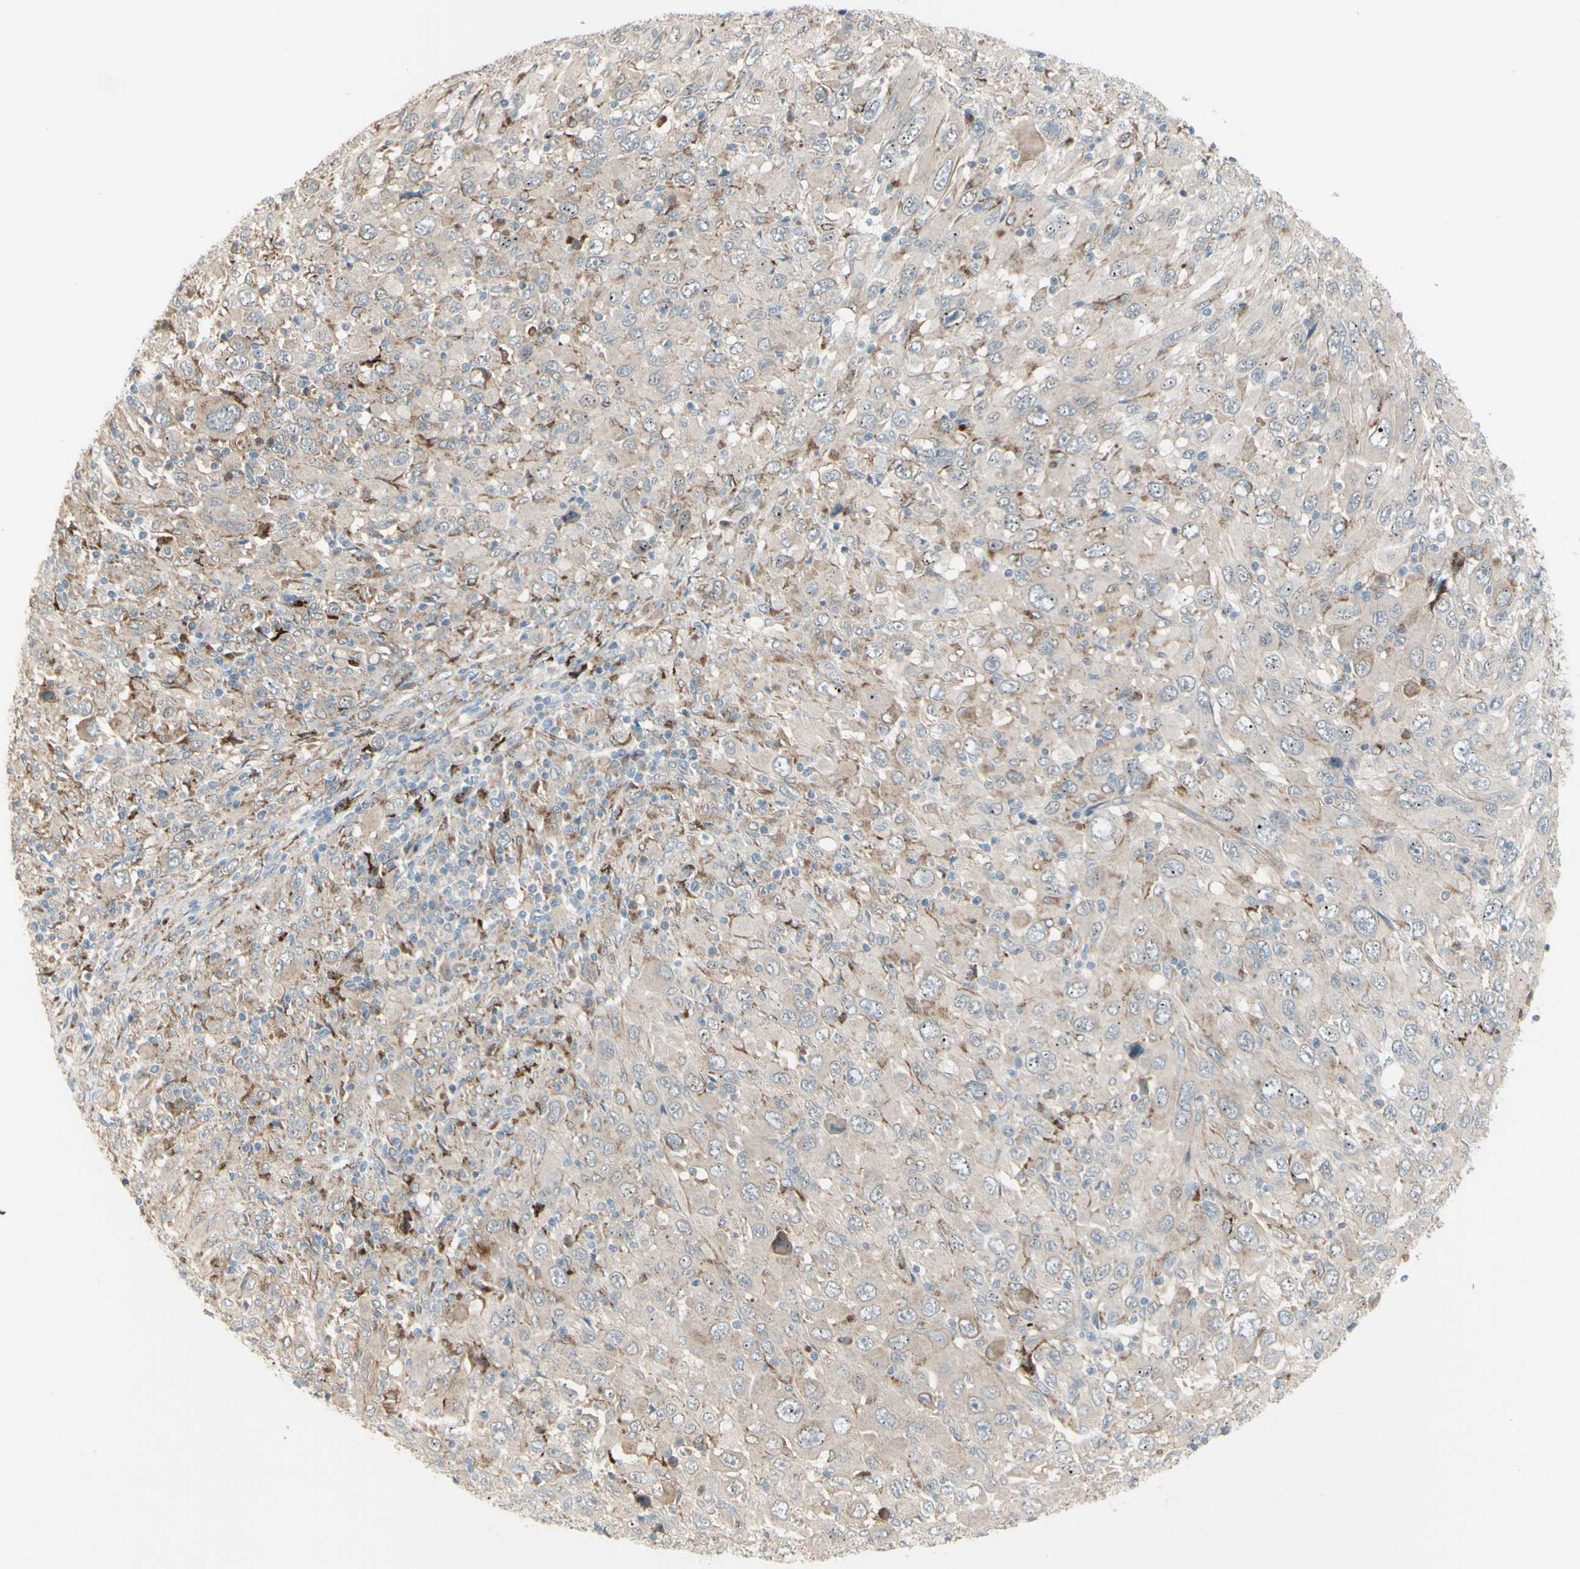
{"staining": {"intensity": "weak", "quantity": "25%-75%", "location": "cytoplasmic/membranous"}, "tissue": "melanoma", "cell_type": "Tumor cells", "image_type": "cancer", "snomed": [{"axis": "morphology", "description": "Malignant melanoma, Metastatic site"}, {"axis": "topography", "description": "Skin"}], "caption": "Immunohistochemistry (IHC) photomicrograph of melanoma stained for a protein (brown), which reveals low levels of weak cytoplasmic/membranous positivity in approximately 25%-75% of tumor cells.", "gene": "LMTK2", "patient": {"sex": "female", "age": 56}}